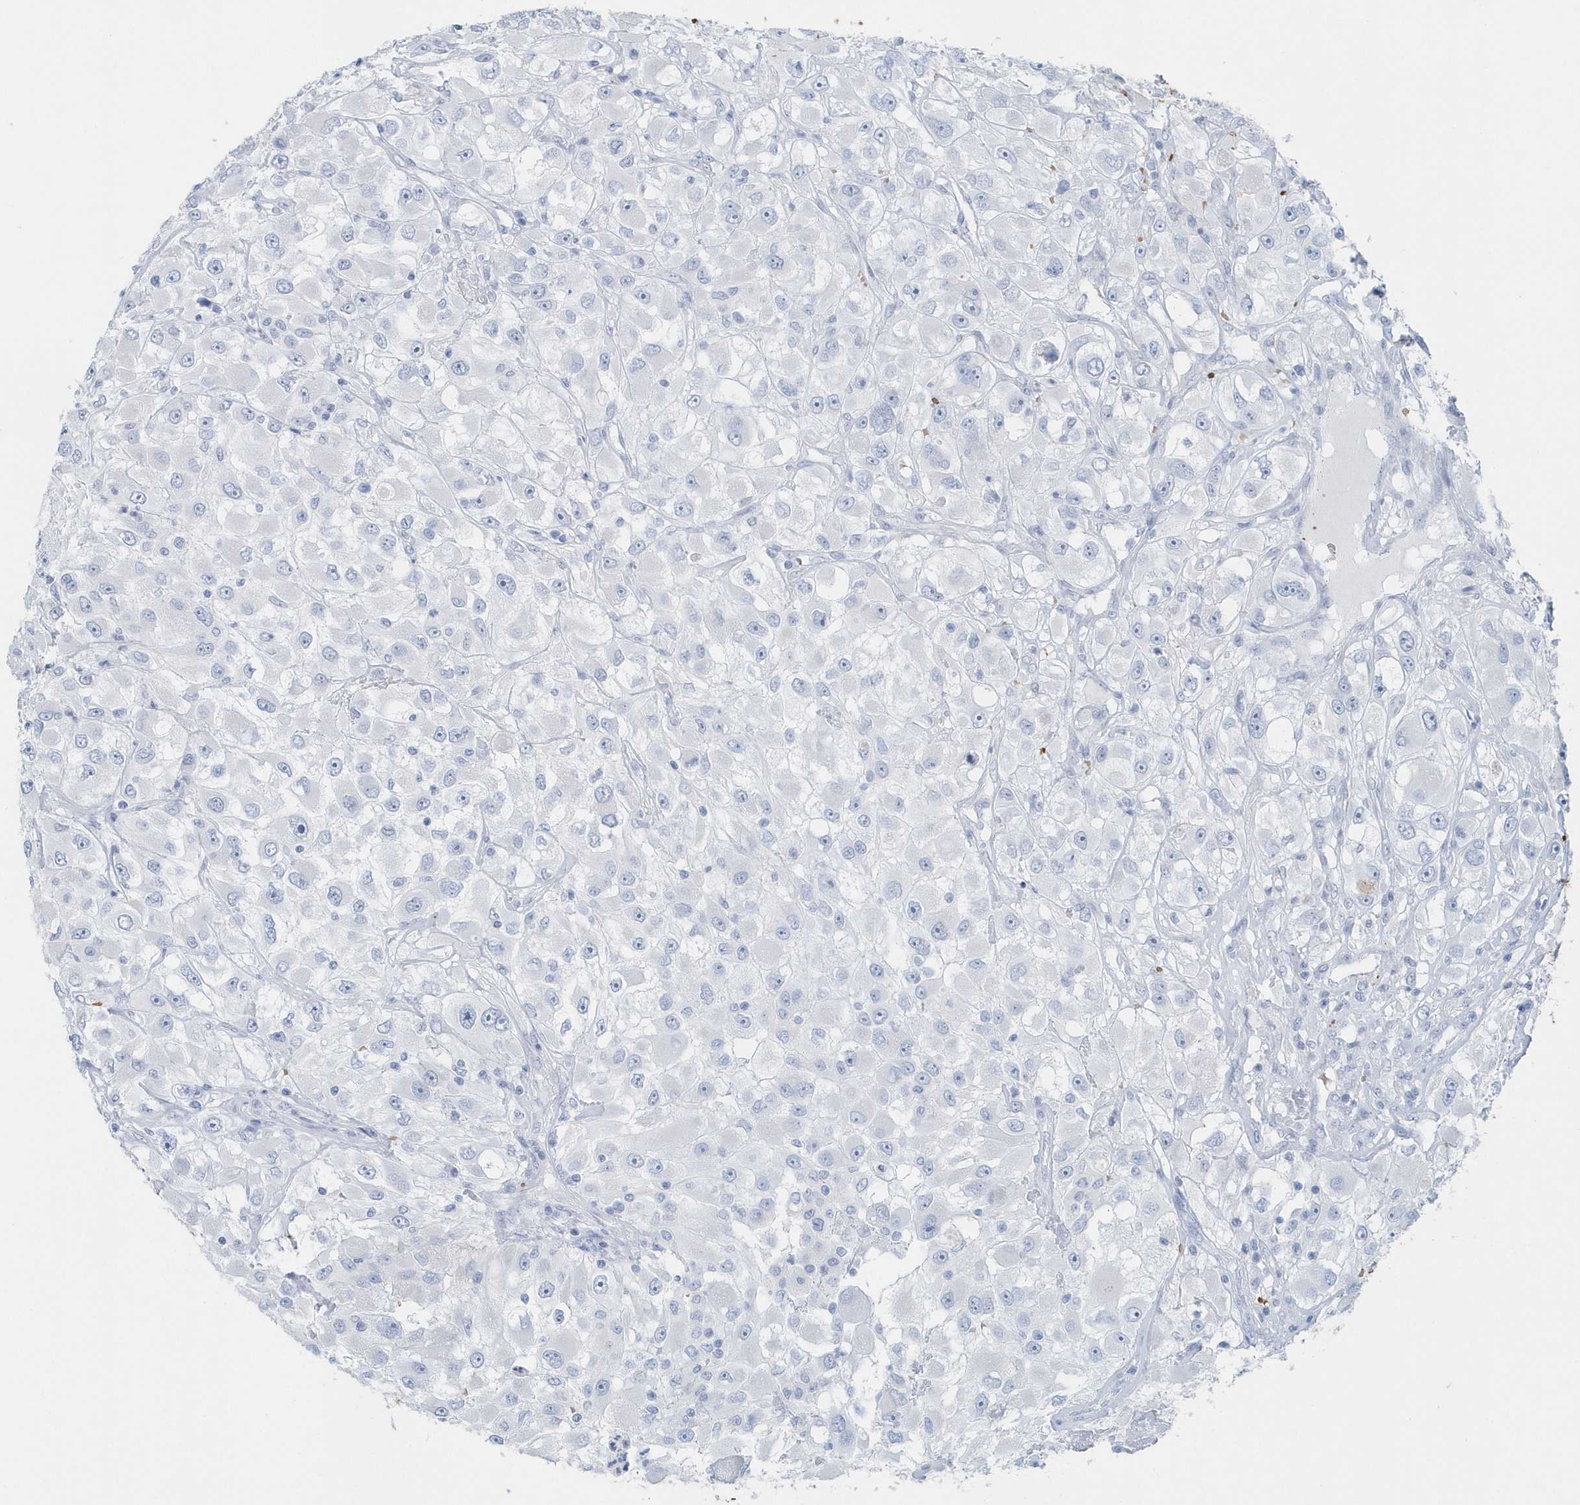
{"staining": {"intensity": "negative", "quantity": "none", "location": "none"}, "tissue": "renal cancer", "cell_type": "Tumor cells", "image_type": "cancer", "snomed": [{"axis": "morphology", "description": "Adenocarcinoma, NOS"}, {"axis": "topography", "description": "Kidney"}], "caption": "This is a image of IHC staining of renal cancer, which shows no expression in tumor cells.", "gene": "HBA2", "patient": {"sex": "female", "age": 52}}